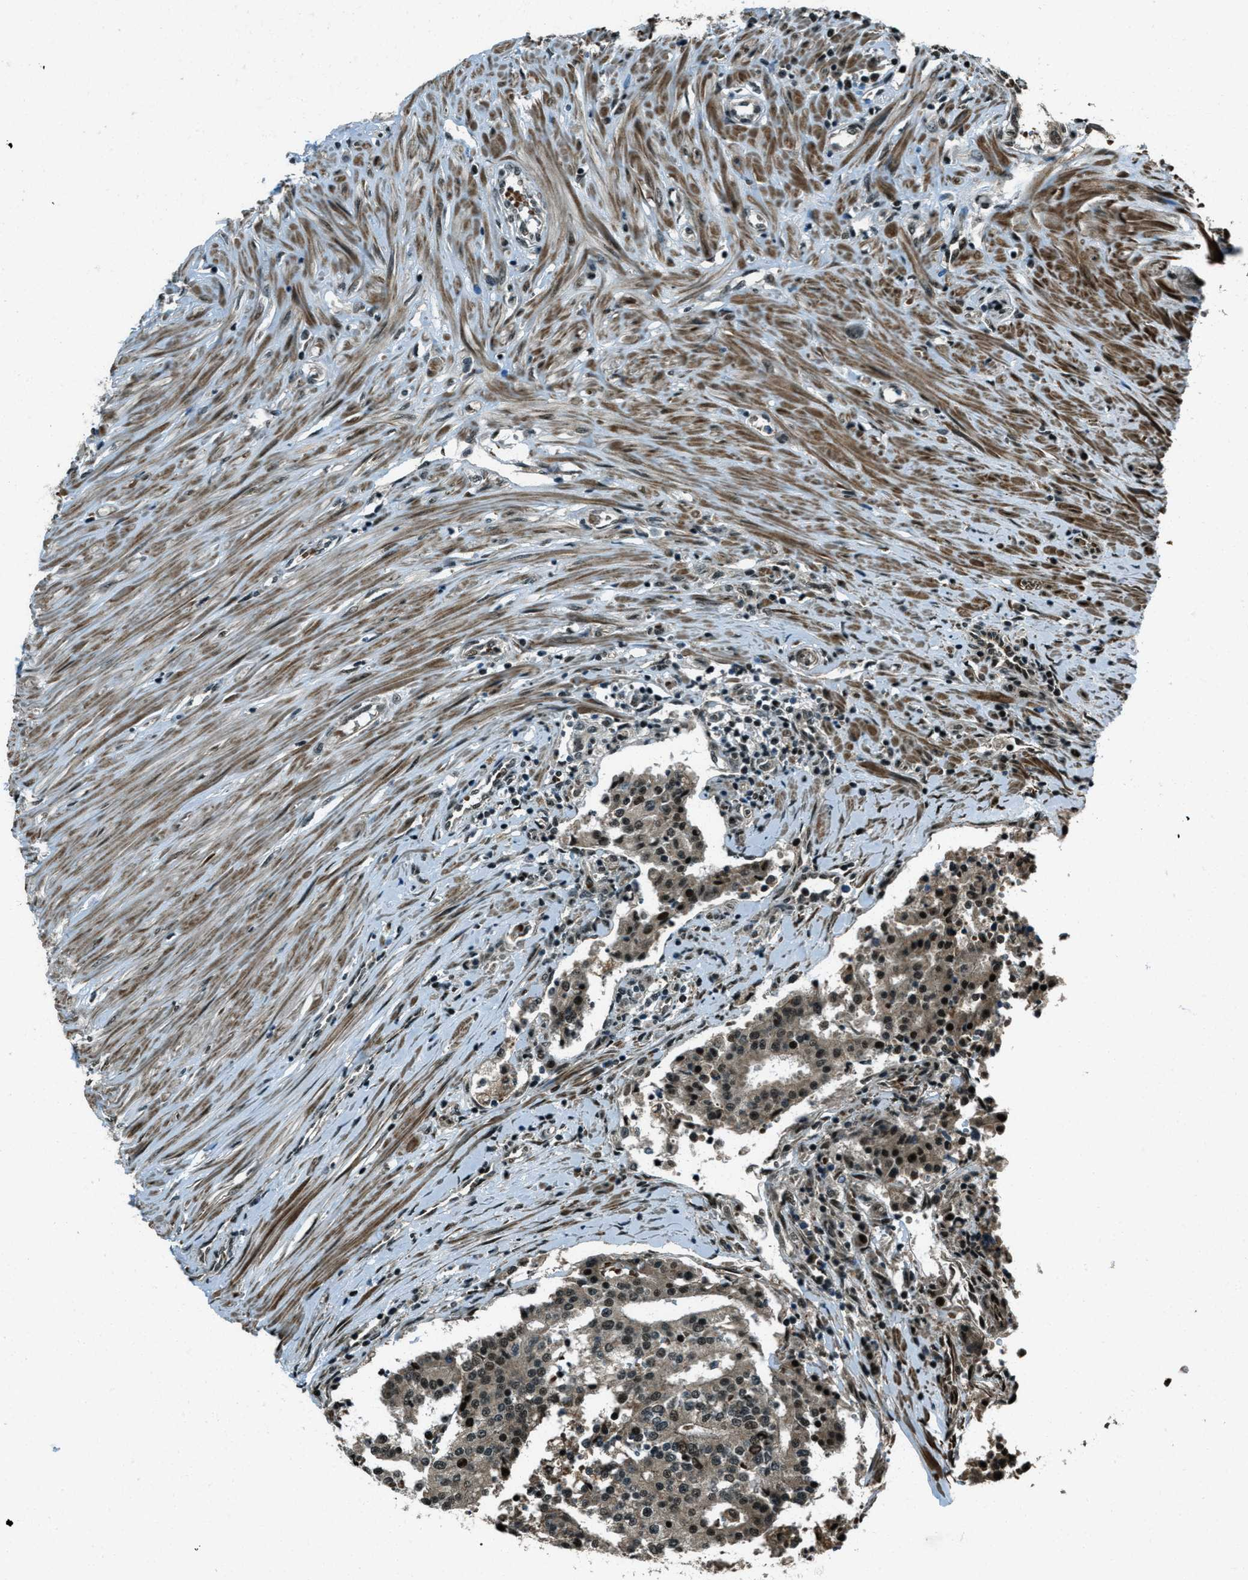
{"staining": {"intensity": "strong", "quantity": "25%-75%", "location": "cytoplasmic/membranous,nuclear"}, "tissue": "seminal vesicle", "cell_type": "Glandular cells", "image_type": "normal", "snomed": [{"axis": "morphology", "description": "Normal tissue, NOS"}, {"axis": "morphology", "description": "Adenocarcinoma, High grade"}, {"axis": "topography", "description": "Prostate"}, {"axis": "topography", "description": "Seminal veicle"}], "caption": "An immunohistochemistry histopathology image of unremarkable tissue is shown. Protein staining in brown shows strong cytoplasmic/membranous,nuclear positivity in seminal vesicle within glandular cells. (DAB IHC, brown staining for protein, blue staining for nuclei).", "gene": "TARDBP", "patient": {"sex": "male", "age": 55}}